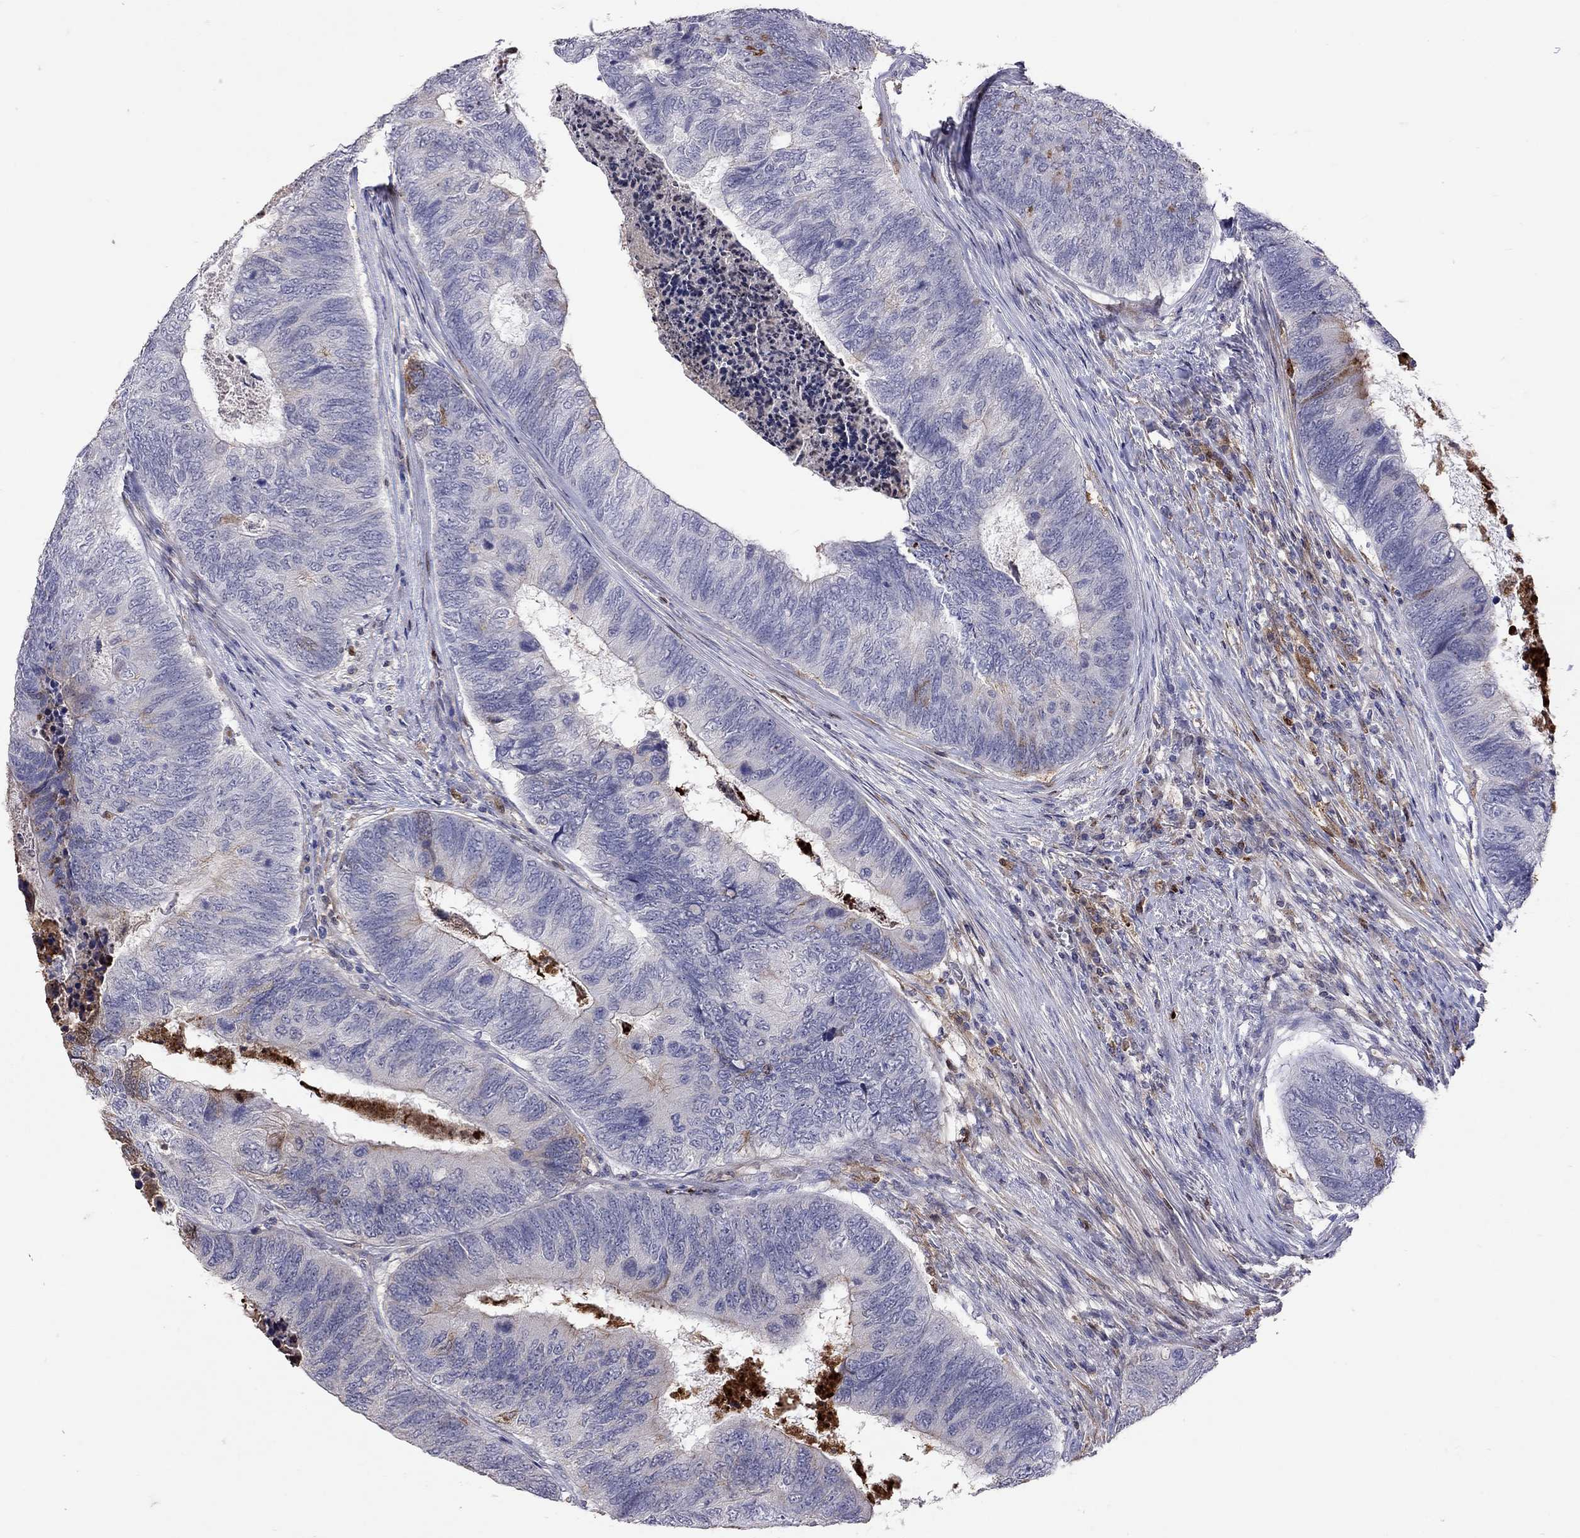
{"staining": {"intensity": "negative", "quantity": "none", "location": "none"}, "tissue": "colorectal cancer", "cell_type": "Tumor cells", "image_type": "cancer", "snomed": [{"axis": "morphology", "description": "Adenocarcinoma, NOS"}, {"axis": "topography", "description": "Colon"}], "caption": "Immunohistochemistry of colorectal cancer reveals no staining in tumor cells.", "gene": "SERPINA3", "patient": {"sex": "female", "age": 67}}